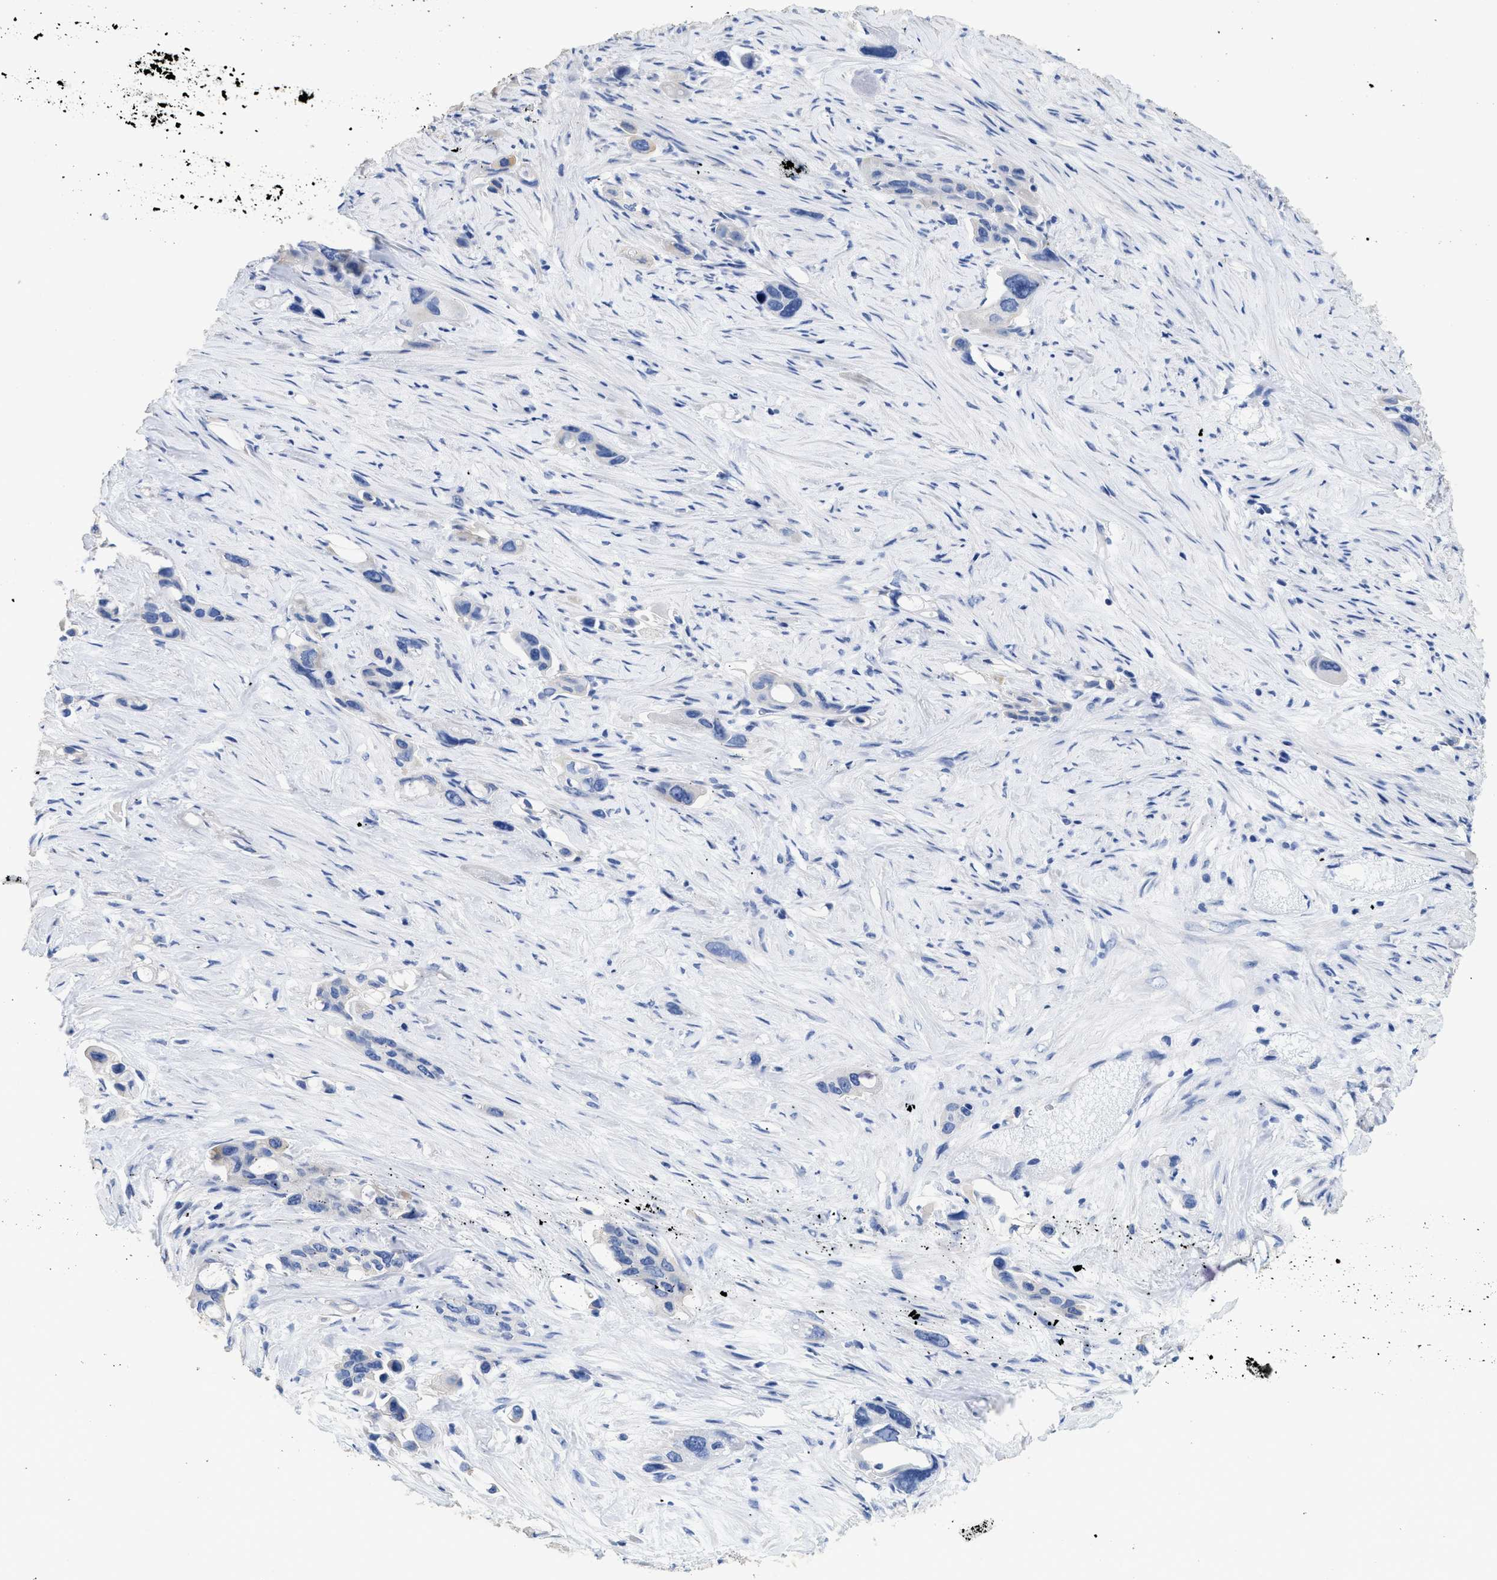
{"staining": {"intensity": "negative", "quantity": "none", "location": "none"}, "tissue": "pancreatic cancer", "cell_type": "Tumor cells", "image_type": "cancer", "snomed": [{"axis": "morphology", "description": "Adenocarcinoma, NOS"}, {"axis": "topography", "description": "Pancreas"}], "caption": "This histopathology image is of pancreatic cancer stained with immunohistochemistry (IHC) to label a protein in brown with the nuclei are counter-stained blue. There is no expression in tumor cells. (Brightfield microscopy of DAB IHC at high magnification).", "gene": "DLC1", "patient": {"sex": "male", "age": 53}}